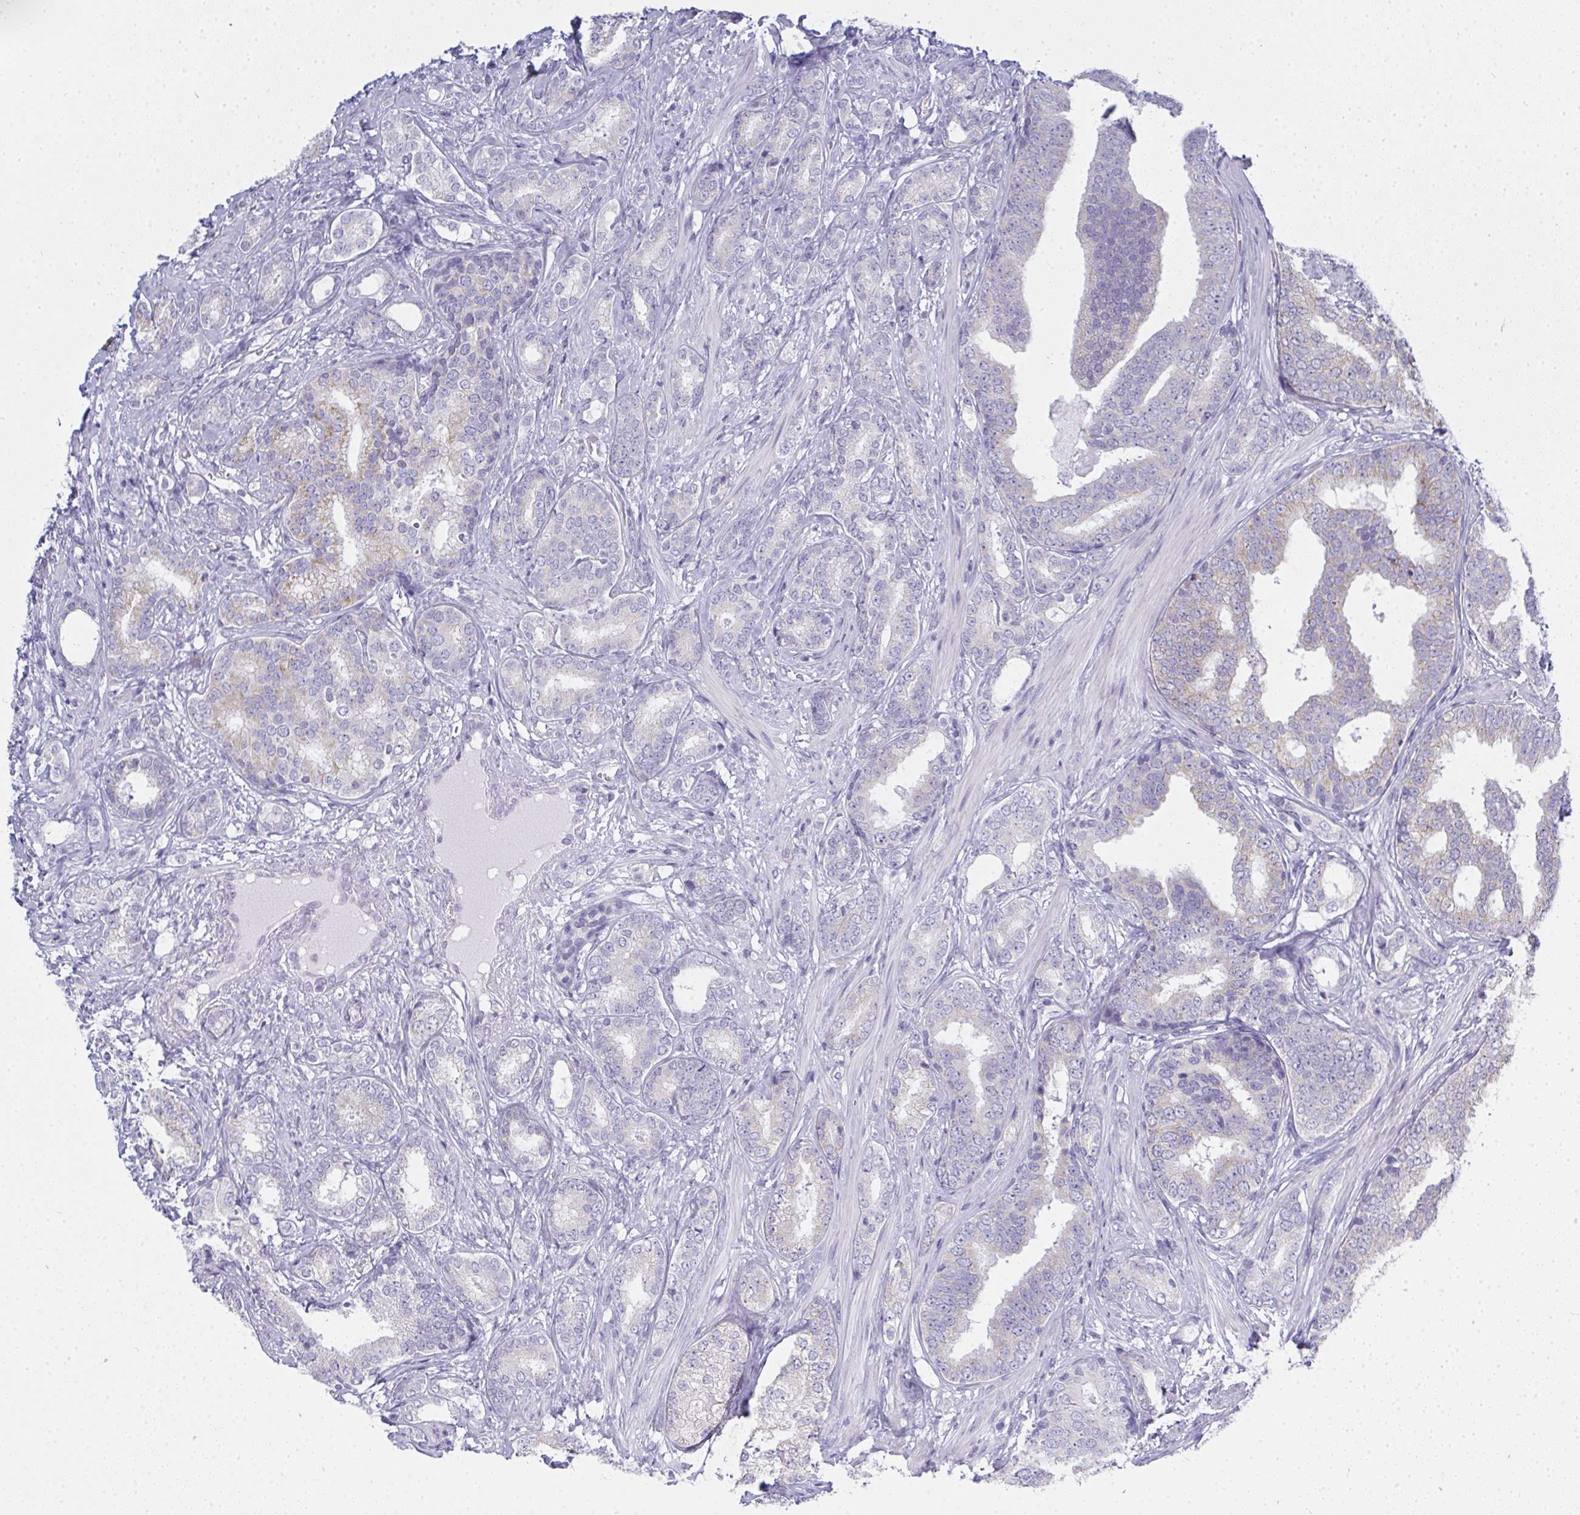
{"staining": {"intensity": "negative", "quantity": "none", "location": "none"}, "tissue": "prostate cancer", "cell_type": "Tumor cells", "image_type": "cancer", "snomed": [{"axis": "morphology", "description": "Adenocarcinoma, High grade"}, {"axis": "topography", "description": "Prostate"}], "caption": "An image of adenocarcinoma (high-grade) (prostate) stained for a protein displays no brown staining in tumor cells. Brightfield microscopy of IHC stained with DAB (3,3'-diaminobenzidine) (brown) and hematoxylin (blue), captured at high magnification.", "gene": "GSDMB", "patient": {"sex": "male", "age": 62}}